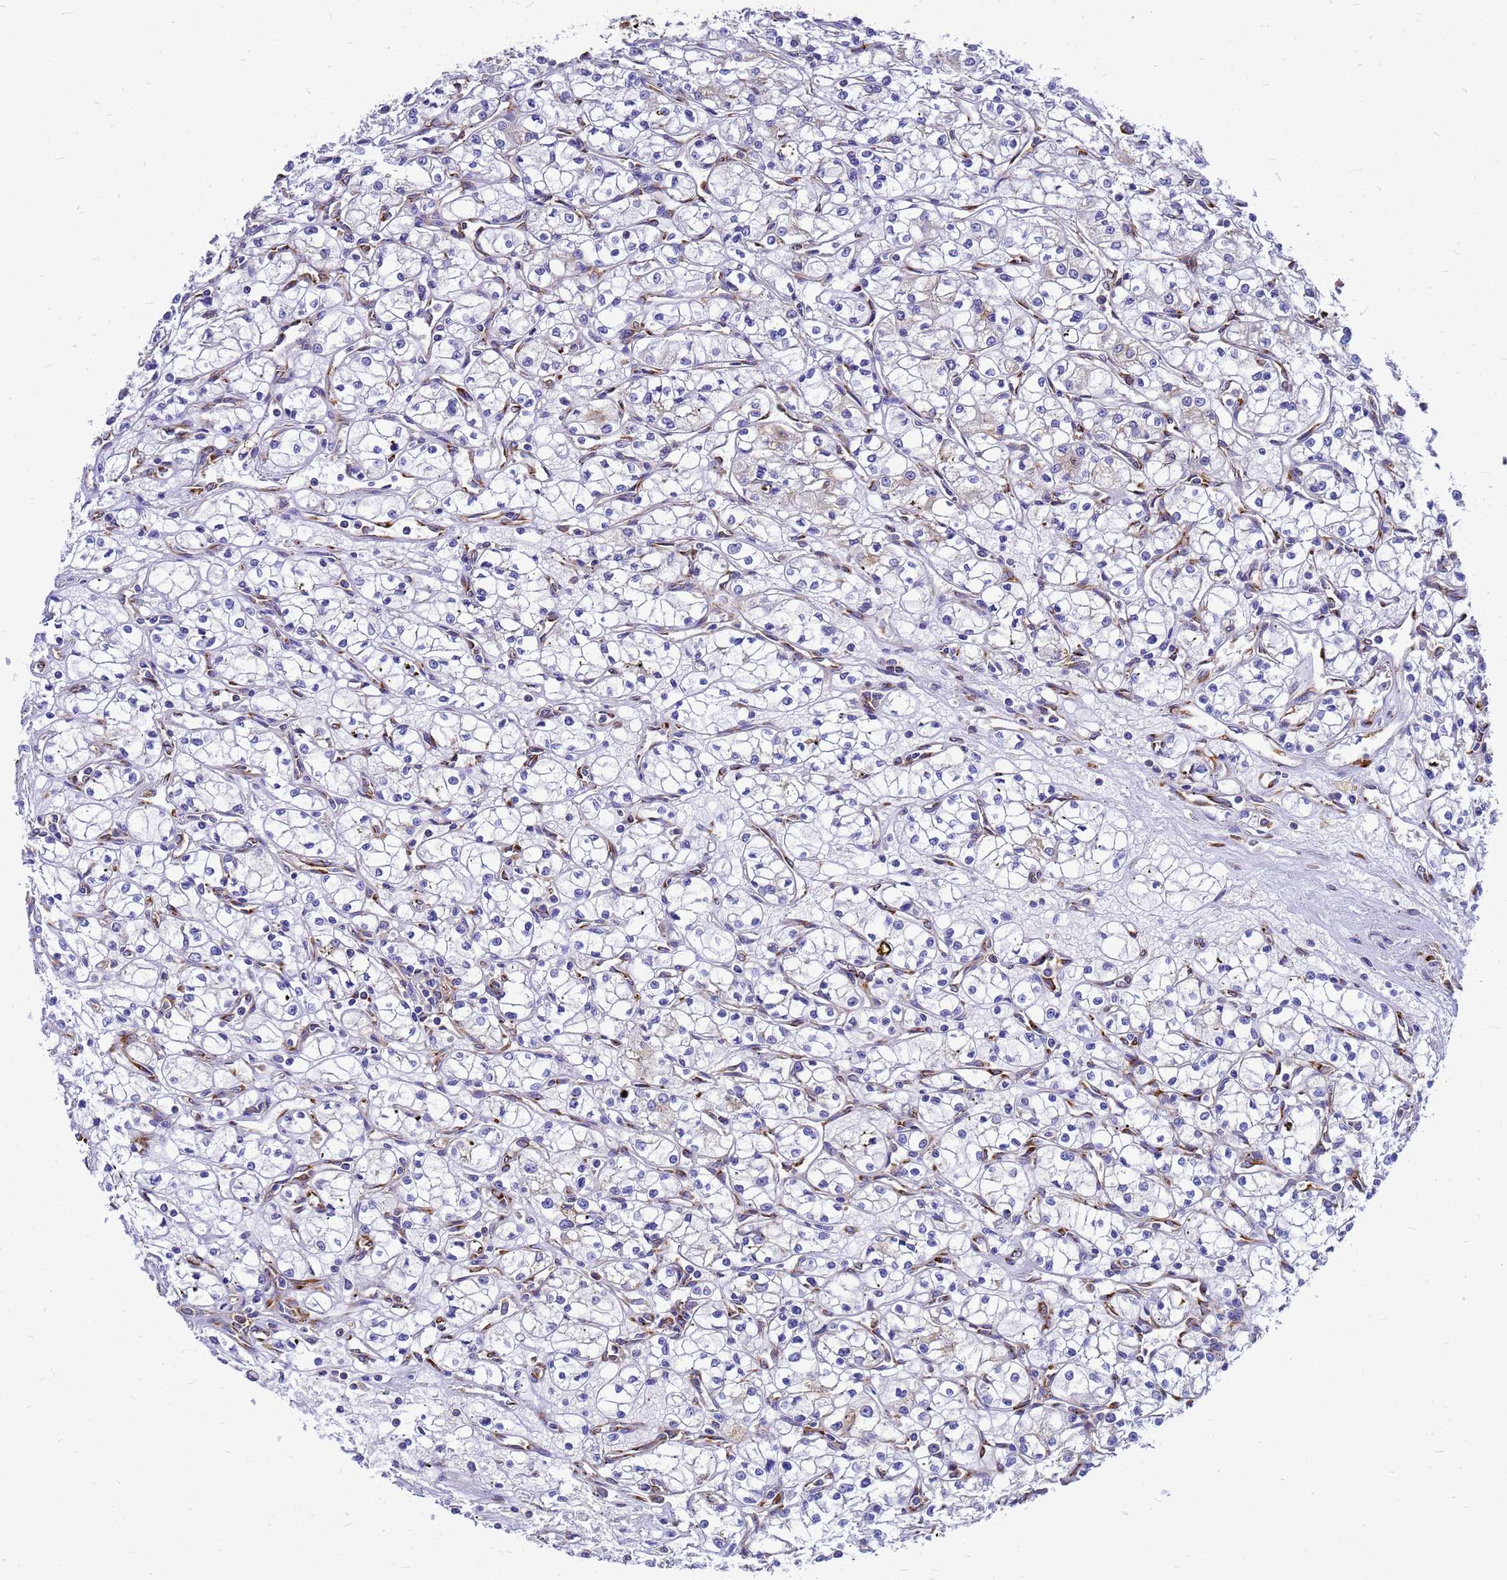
{"staining": {"intensity": "negative", "quantity": "none", "location": "none"}, "tissue": "renal cancer", "cell_type": "Tumor cells", "image_type": "cancer", "snomed": [{"axis": "morphology", "description": "Adenocarcinoma, NOS"}, {"axis": "topography", "description": "Kidney"}], "caption": "Immunohistochemistry (IHC) of human renal cancer reveals no positivity in tumor cells.", "gene": "EEF1D", "patient": {"sex": "male", "age": 59}}